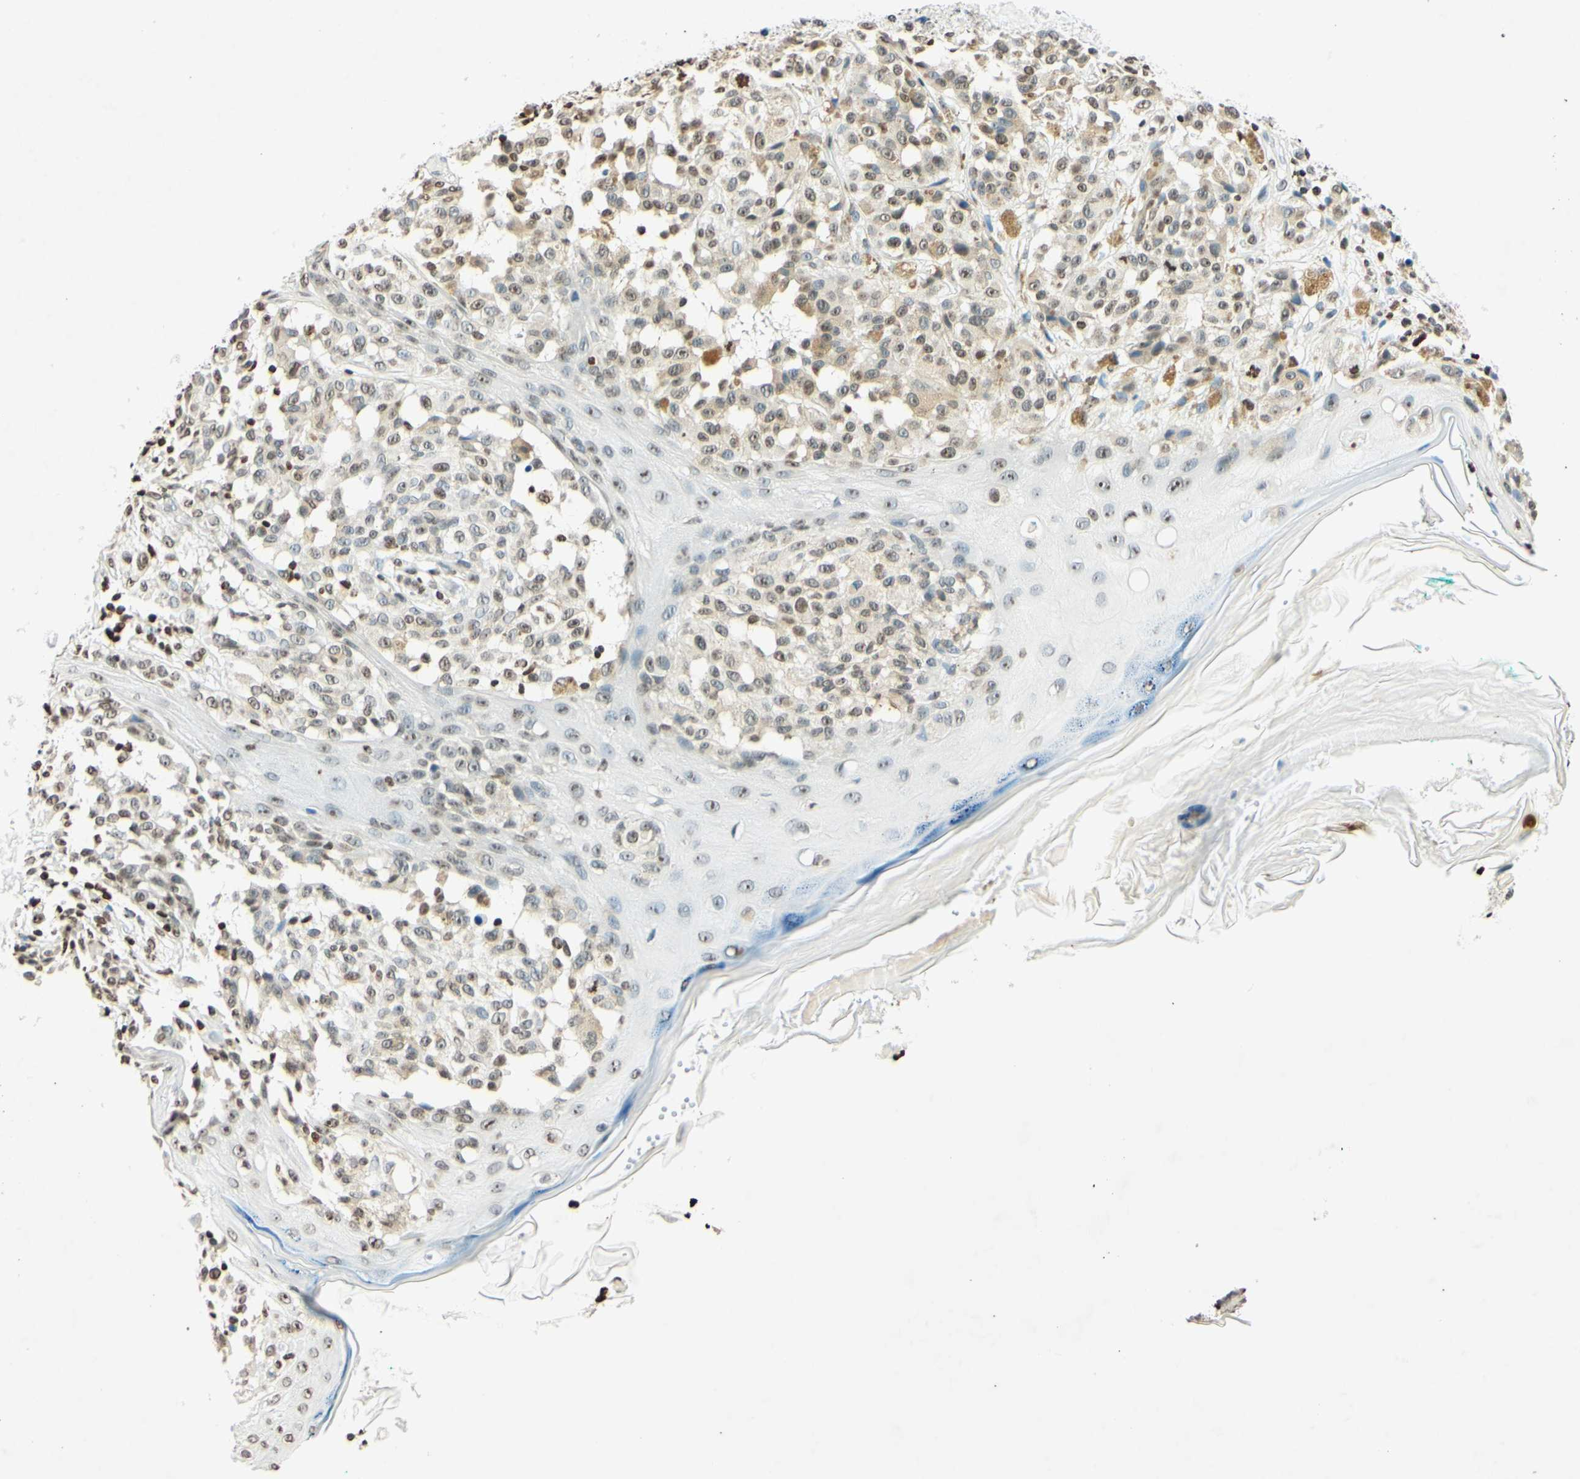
{"staining": {"intensity": "moderate", "quantity": "25%-75%", "location": "nuclear"}, "tissue": "melanoma", "cell_type": "Tumor cells", "image_type": "cancer", "snomed": [{"axis": "morphology", "description": "Malignant melanoma, NOS"}, {"axis": "topography", "description": "Skin"}], "caption": "High-magnification brightfield microscopy of melanoma stained with DAB (3,3'-diaminobenzidine) (brown) and counterstained with hematoxylin (blue). tumor cells exhibit moderate nuclear positivity is identified in about25%-75% of cells. The staining was performed using DAB, with brown indicating positive protein expression. Nuclei are stained blue with hematoxylin.", "gene": "MSH2", "patient": {"sex": "female", "age": 46}}